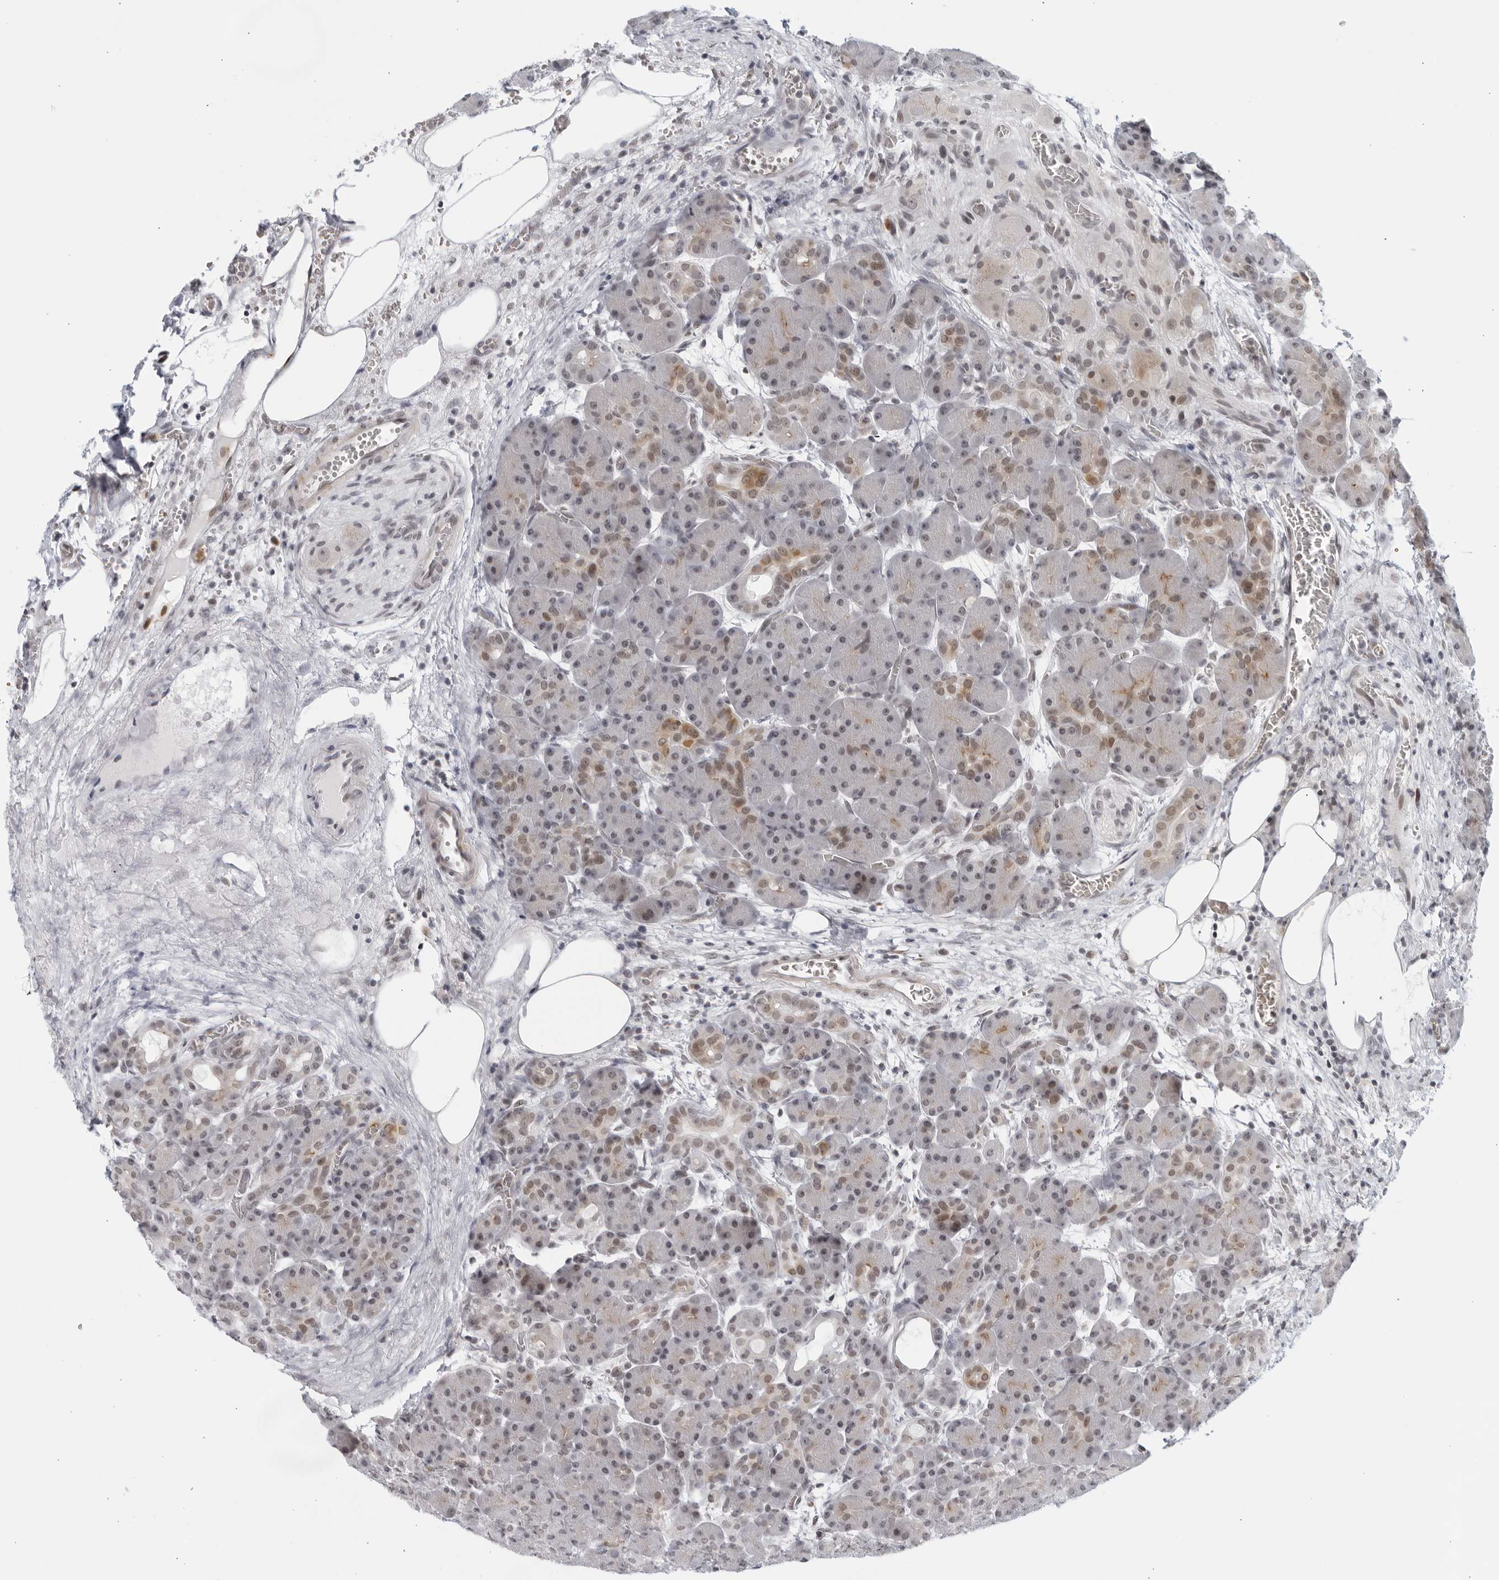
{"staining": {"intensity": "weak", "quantity": "<25%", "location": "cytoplasmic/membranous"}, "tissue": "pancreas", "cell_type": "Exocrine glandular cells", "image_type": "normal", "snomed": [{"axis": "morphology", "description": "Normal tissue, NOS"}, {"axis": "topography", "description": "Pancreas"}], "caption": "Immunohistochemical staining of unremarkable pancreas exhibits no significant expression in exocrine glandular cells.", "gene": "RAB11FIP3", "patient": {"sex": "male", "age": 63}}